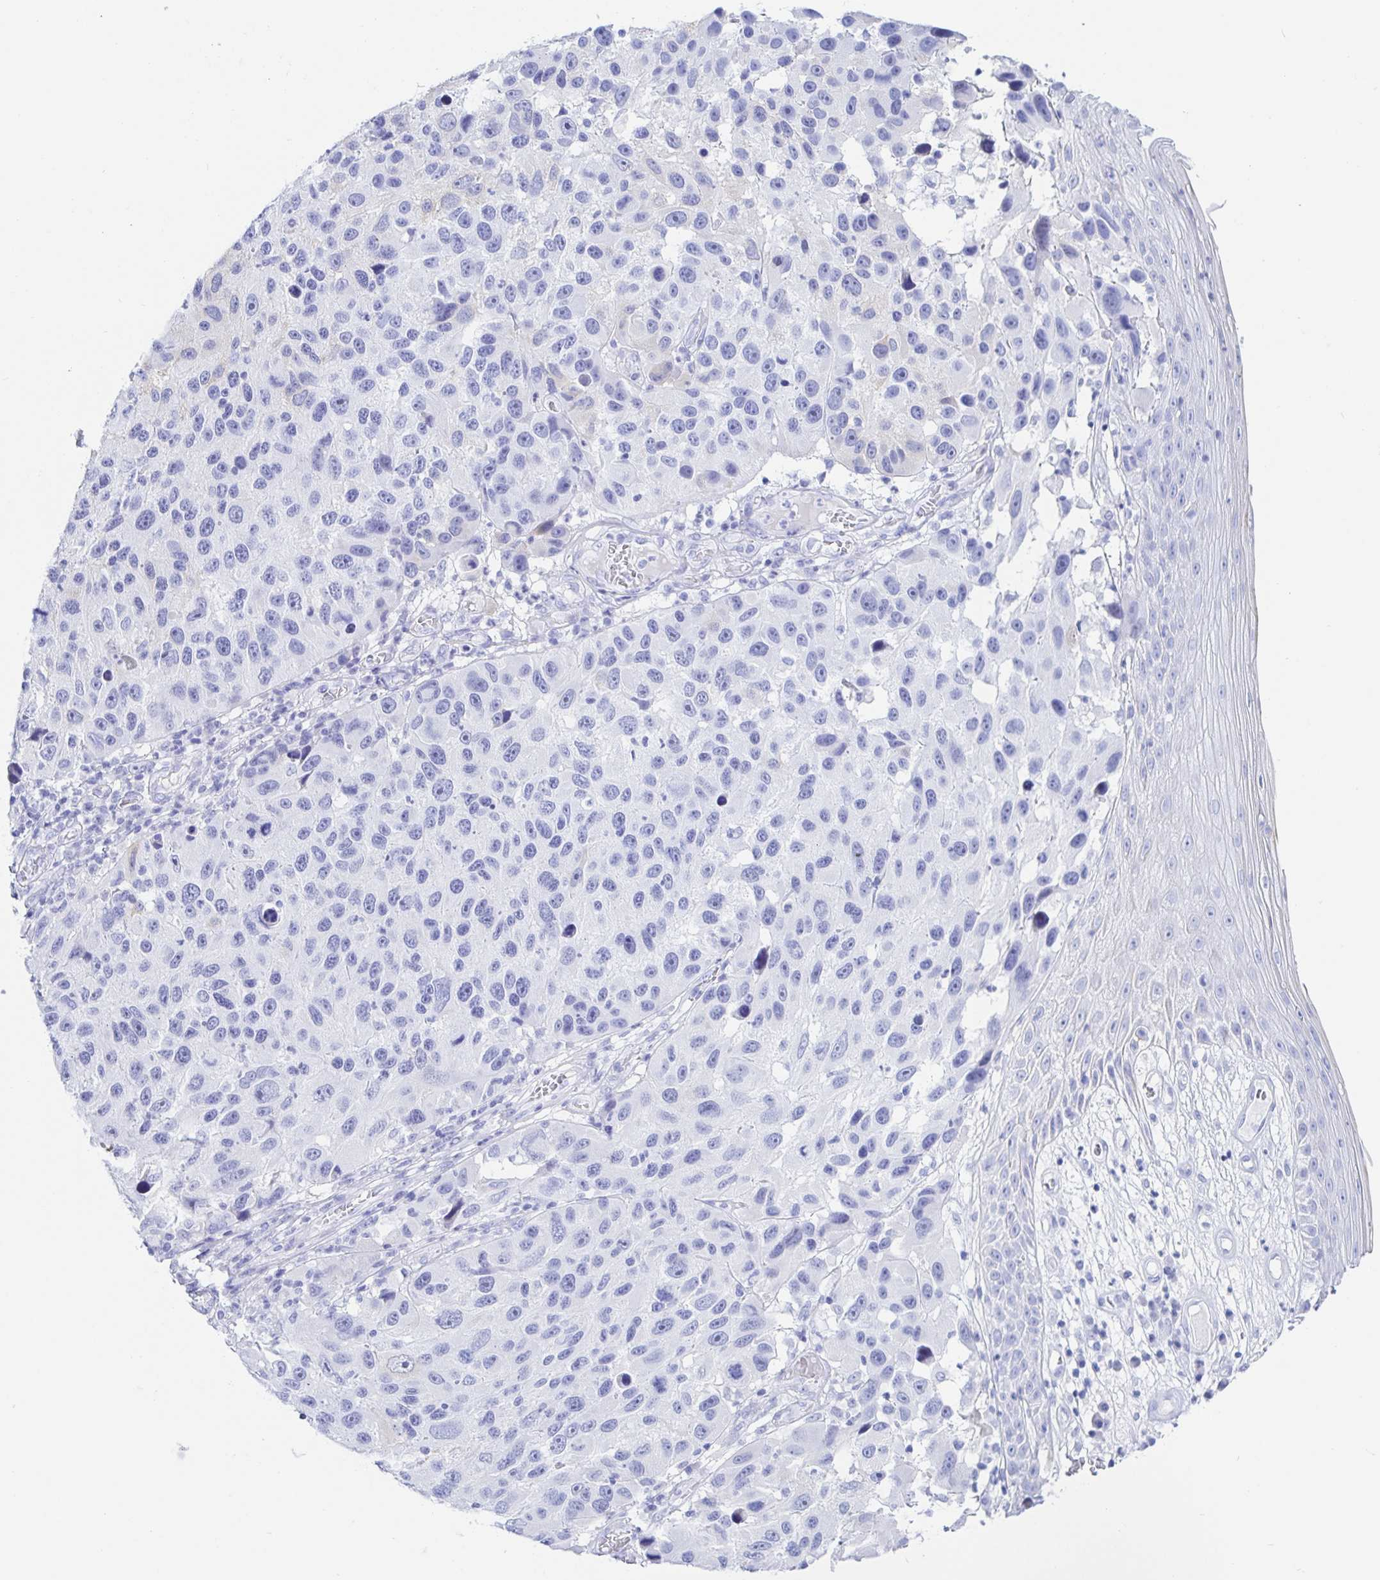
{"staining": {"intensity": "negative", "quantity": "none", "location": "none"}, "tissue": "melanoma", "cell_type": "Tumor cells", "image_type": "cancer", "snomed": [{"axis": "morphology", "description": "Malignant melanoma, NOS"}, {"axis": "topography", "description": "Skin"}], "caption": "This is an immunohistochemistry image of human malignant melanoma. There is no staining in tumor cells.", "gene": "KCNH6", "patient": {"sex": "male", "age": 53}}